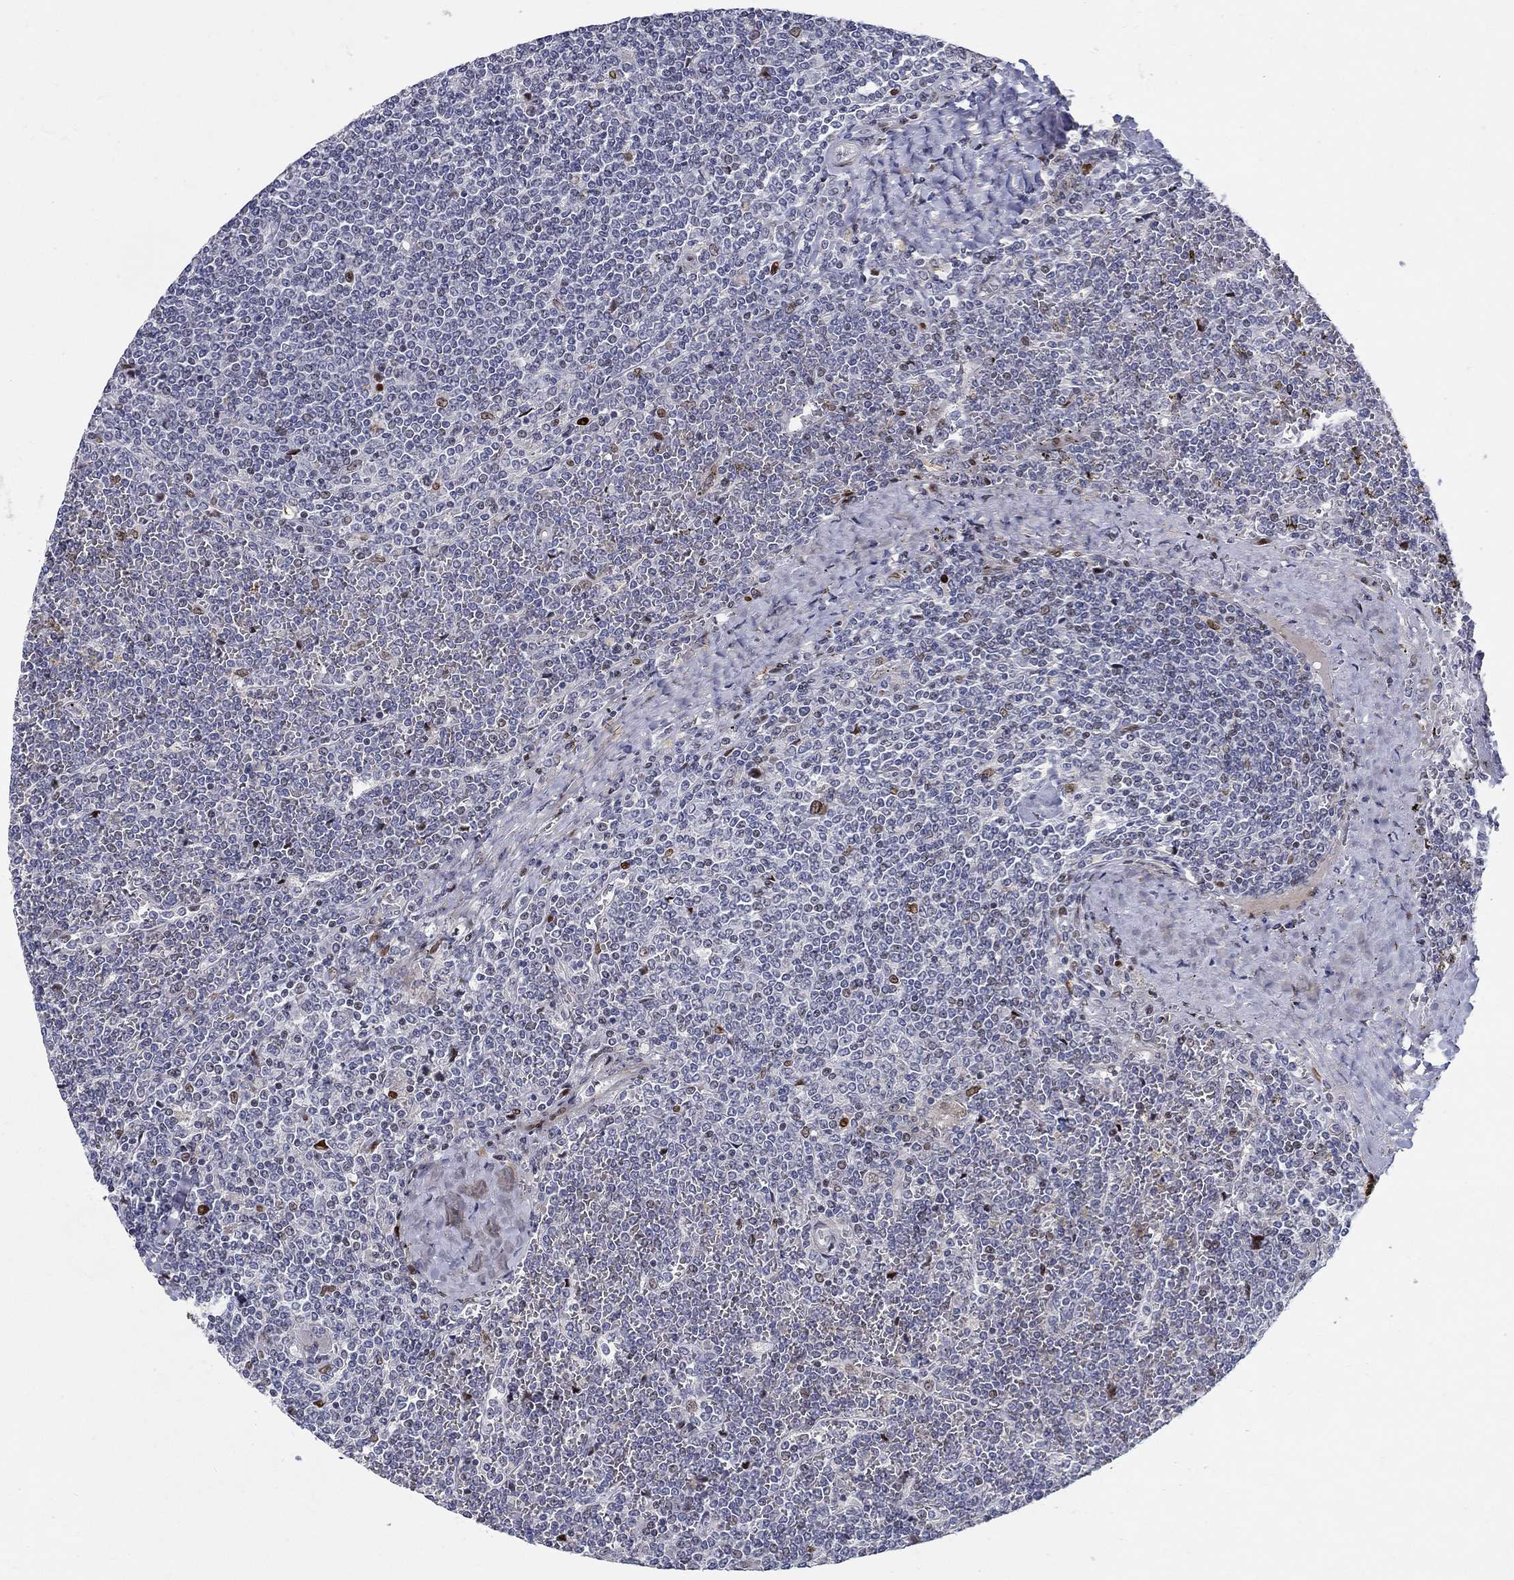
{"staining": {"intensity": "moderate", "quantity": "<25%", "location": "nuclear"}, "tissue": "lymphoma", "cell_type": "Tumor cells", "image_type": "cancer", "snomed": [{"axis": "morphology", "description": "Malignant lymphoma, non-Hodgkin's type, Low grade"}, {"axis": "topography", "description": "Spleen"}], "caption": "About <25% of tumor cells in low-grade malignant lymphoma, non-Hodgkin's type show moderate nuclear protein staining as visualized by brown immunohistochemical staining.", "gene": "RAPGEF5", "patient": {"sex": "female", "age": 19}}